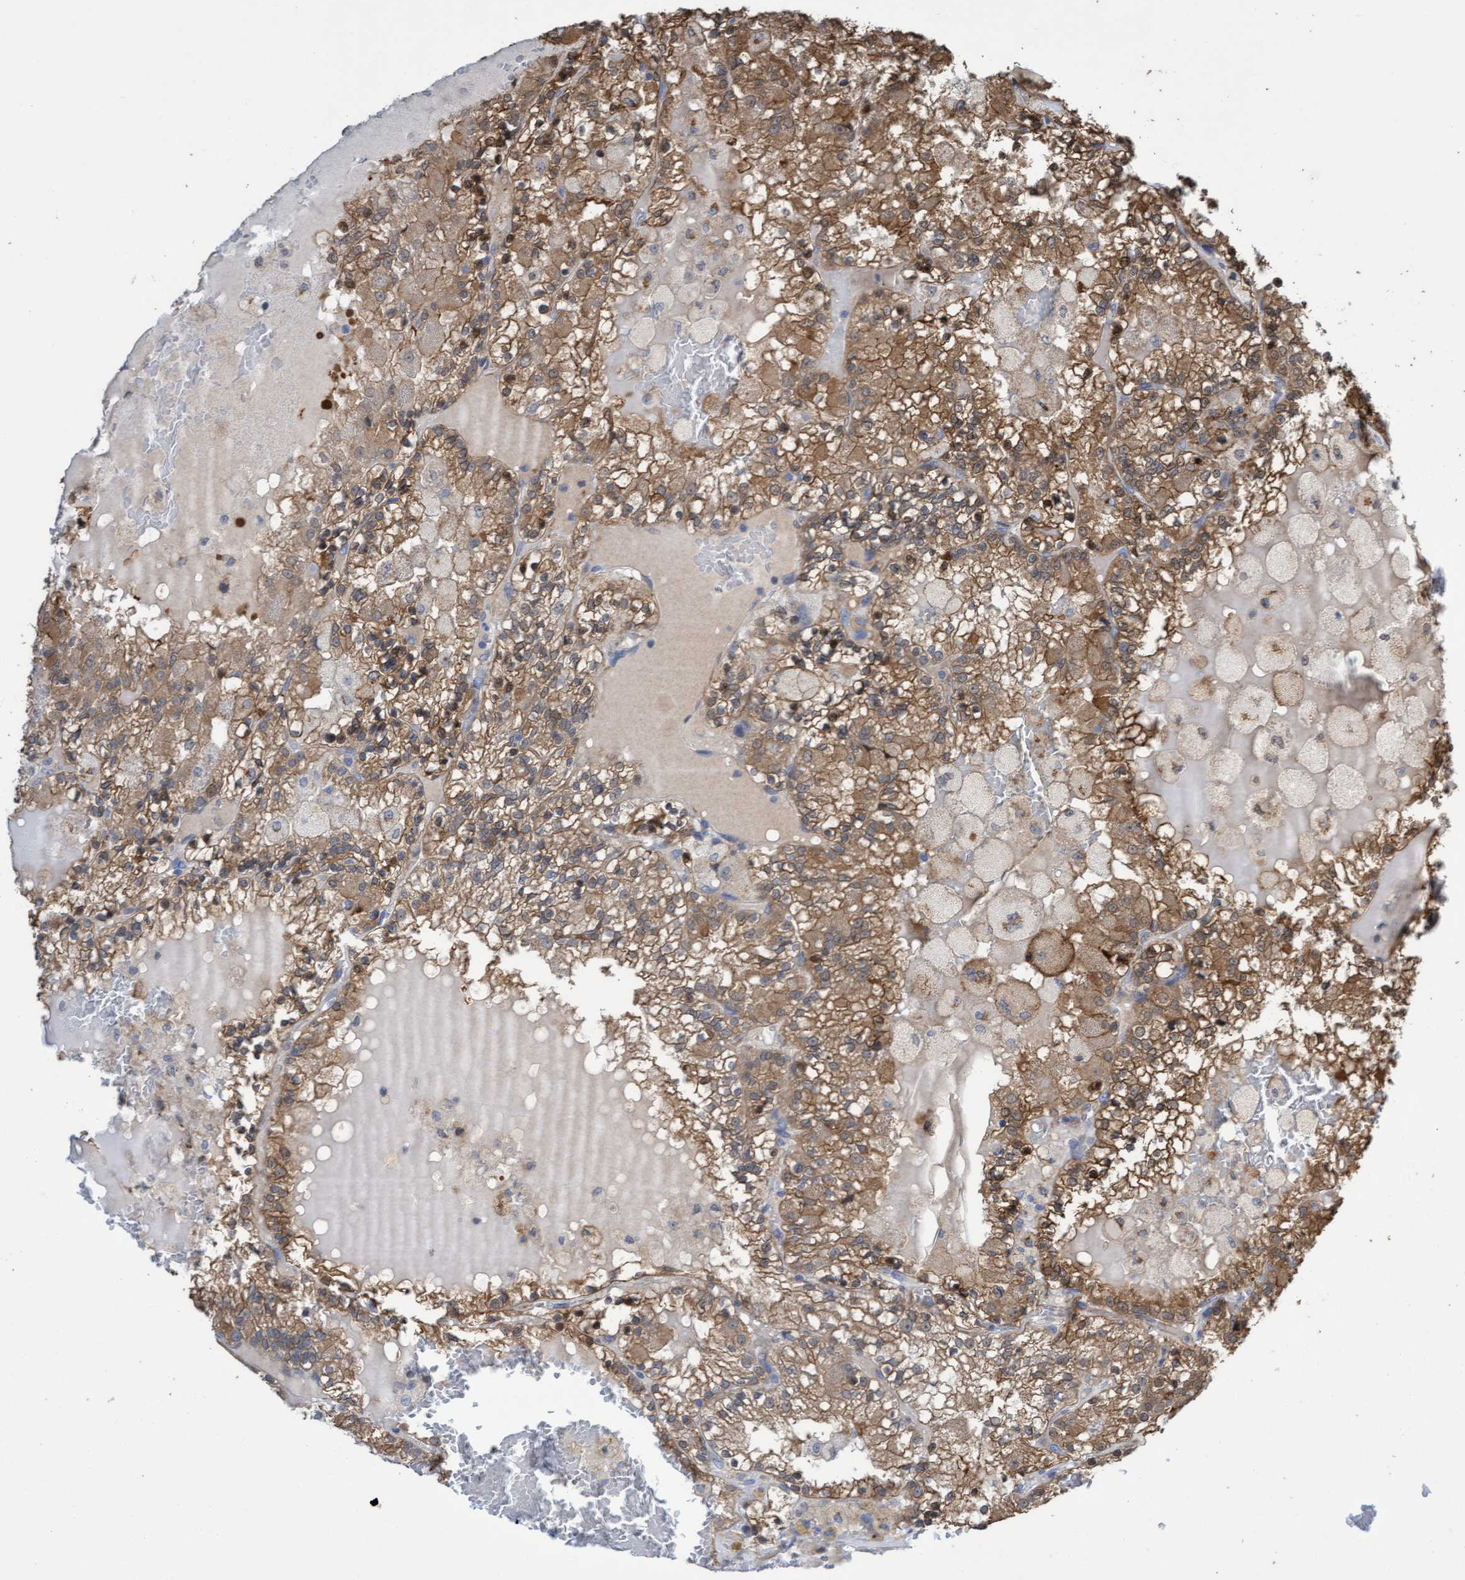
{"staining": {"intensity": "moderate", "quantity": ">75%", "location": "cytoplasmic/membranous"}, "tissue": "renal cancer", "cell_type": "Tumor cells", "image_type": "cancer", "snomed": [{"axis": "morphology", "description": "Adenocarcinoma, NOS"}, {"axis": "topography", "description": "Kidney"}], "caption": "IHC (DAB (3,3'-diaminobenzidine)) staining of renal cancer reveals moderate cytoplasmic/membranous protein positivity in about >75% of tumor cells. (Stains: DAB (3,3'-diaminobenzidine) in brown, nuclei in blue, Microscopy: brightfield microscopy at high magnification).", "gene": "ITFG1", "patient": {"sex": "female", "age": 56}}